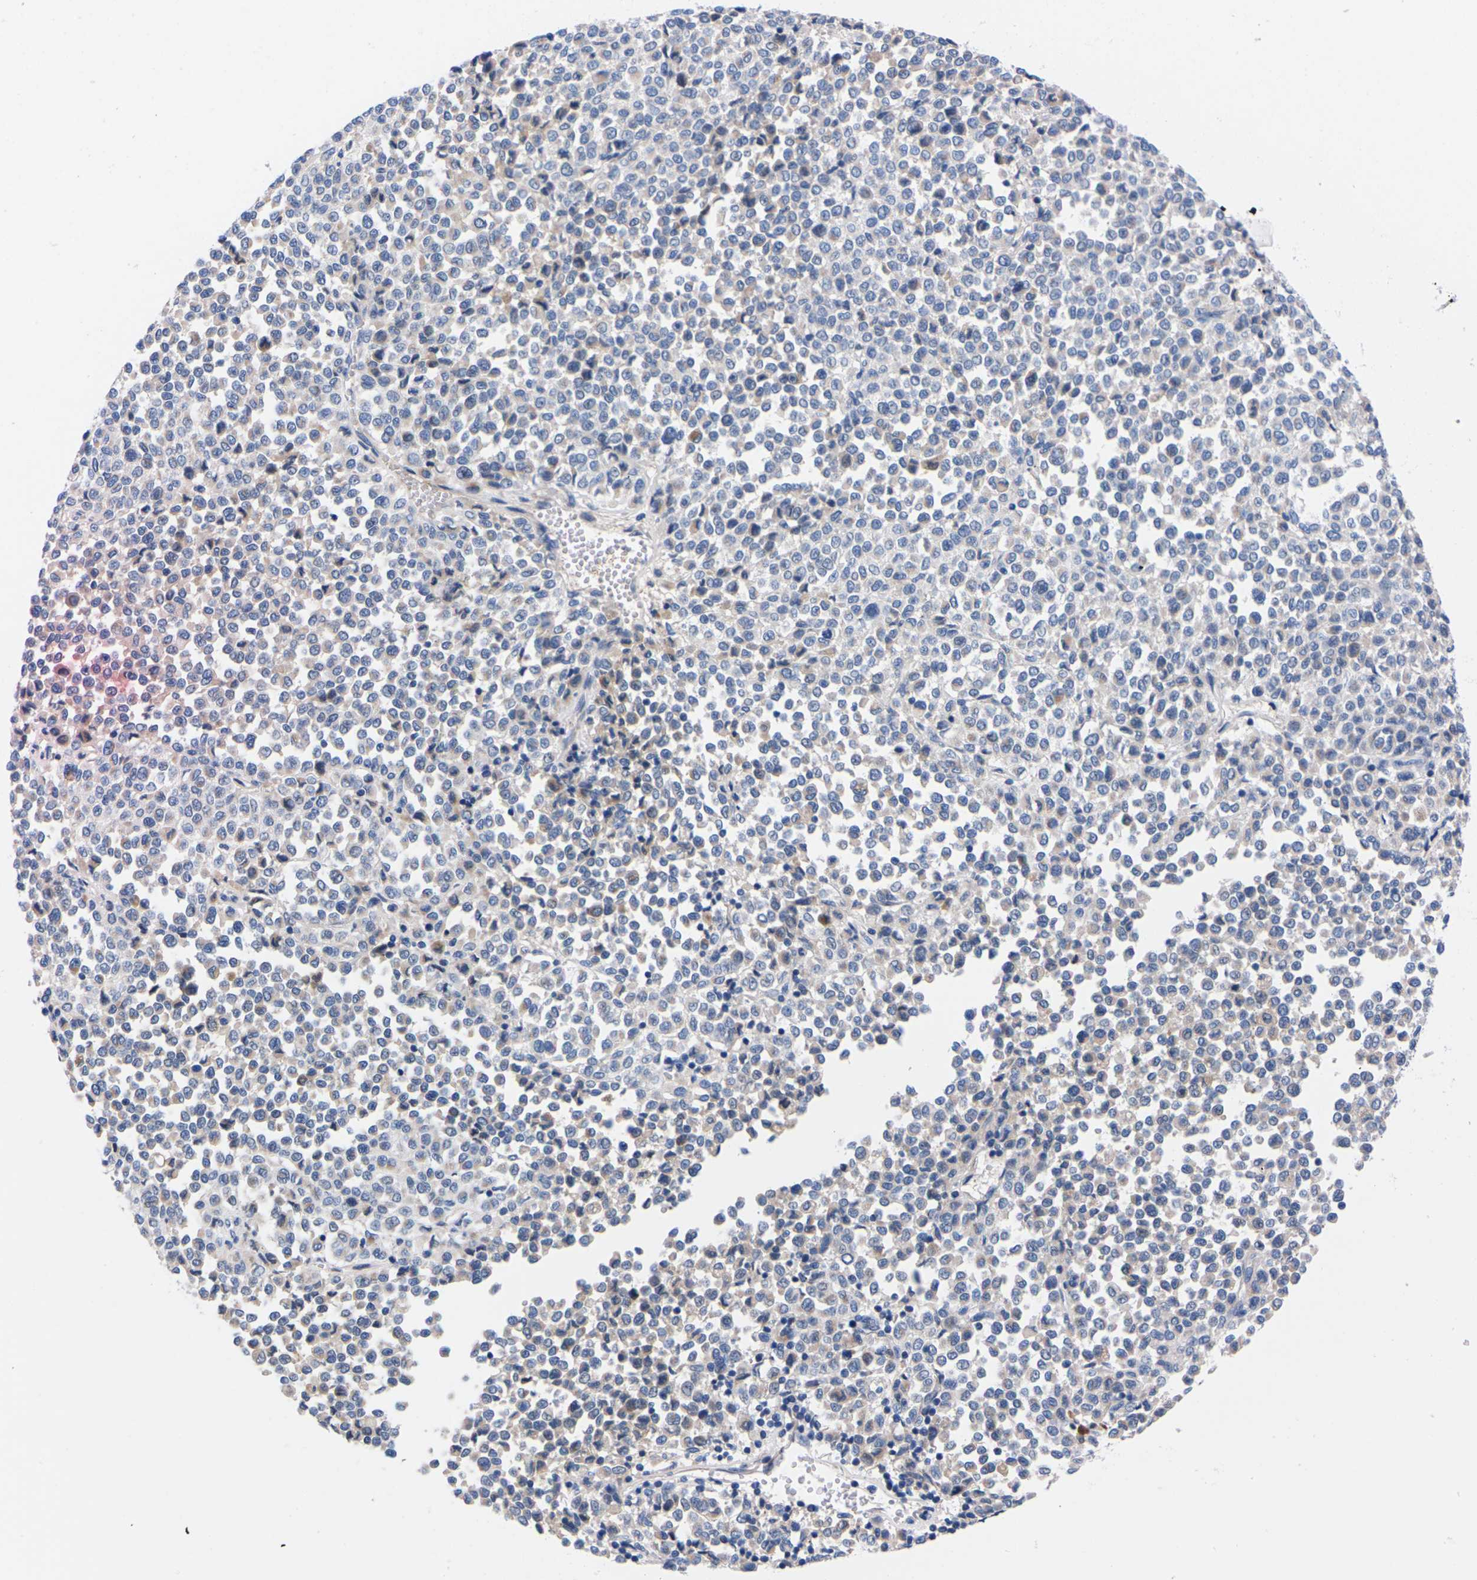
{"staining": {"intensity": "weak", "quantity": "<25%", "location": "cytoplasmic/membranous"}, "tissue": "melanoma", "cell_type": "Tumor cells", "image_type": "cancer", "snomed": [{"axis": "morphology", "description": "Malignant melanoma, Metastatic site"}, {"axis": "topography", "description": "Pancreas"}], "caption": "A histopathology image of malignant melanoma (metastatic site) stained for a protein exhibits no brown staining in tumor cells.", "gene": "FAM210A", "patient": {"sex": "female", "age": 30}}